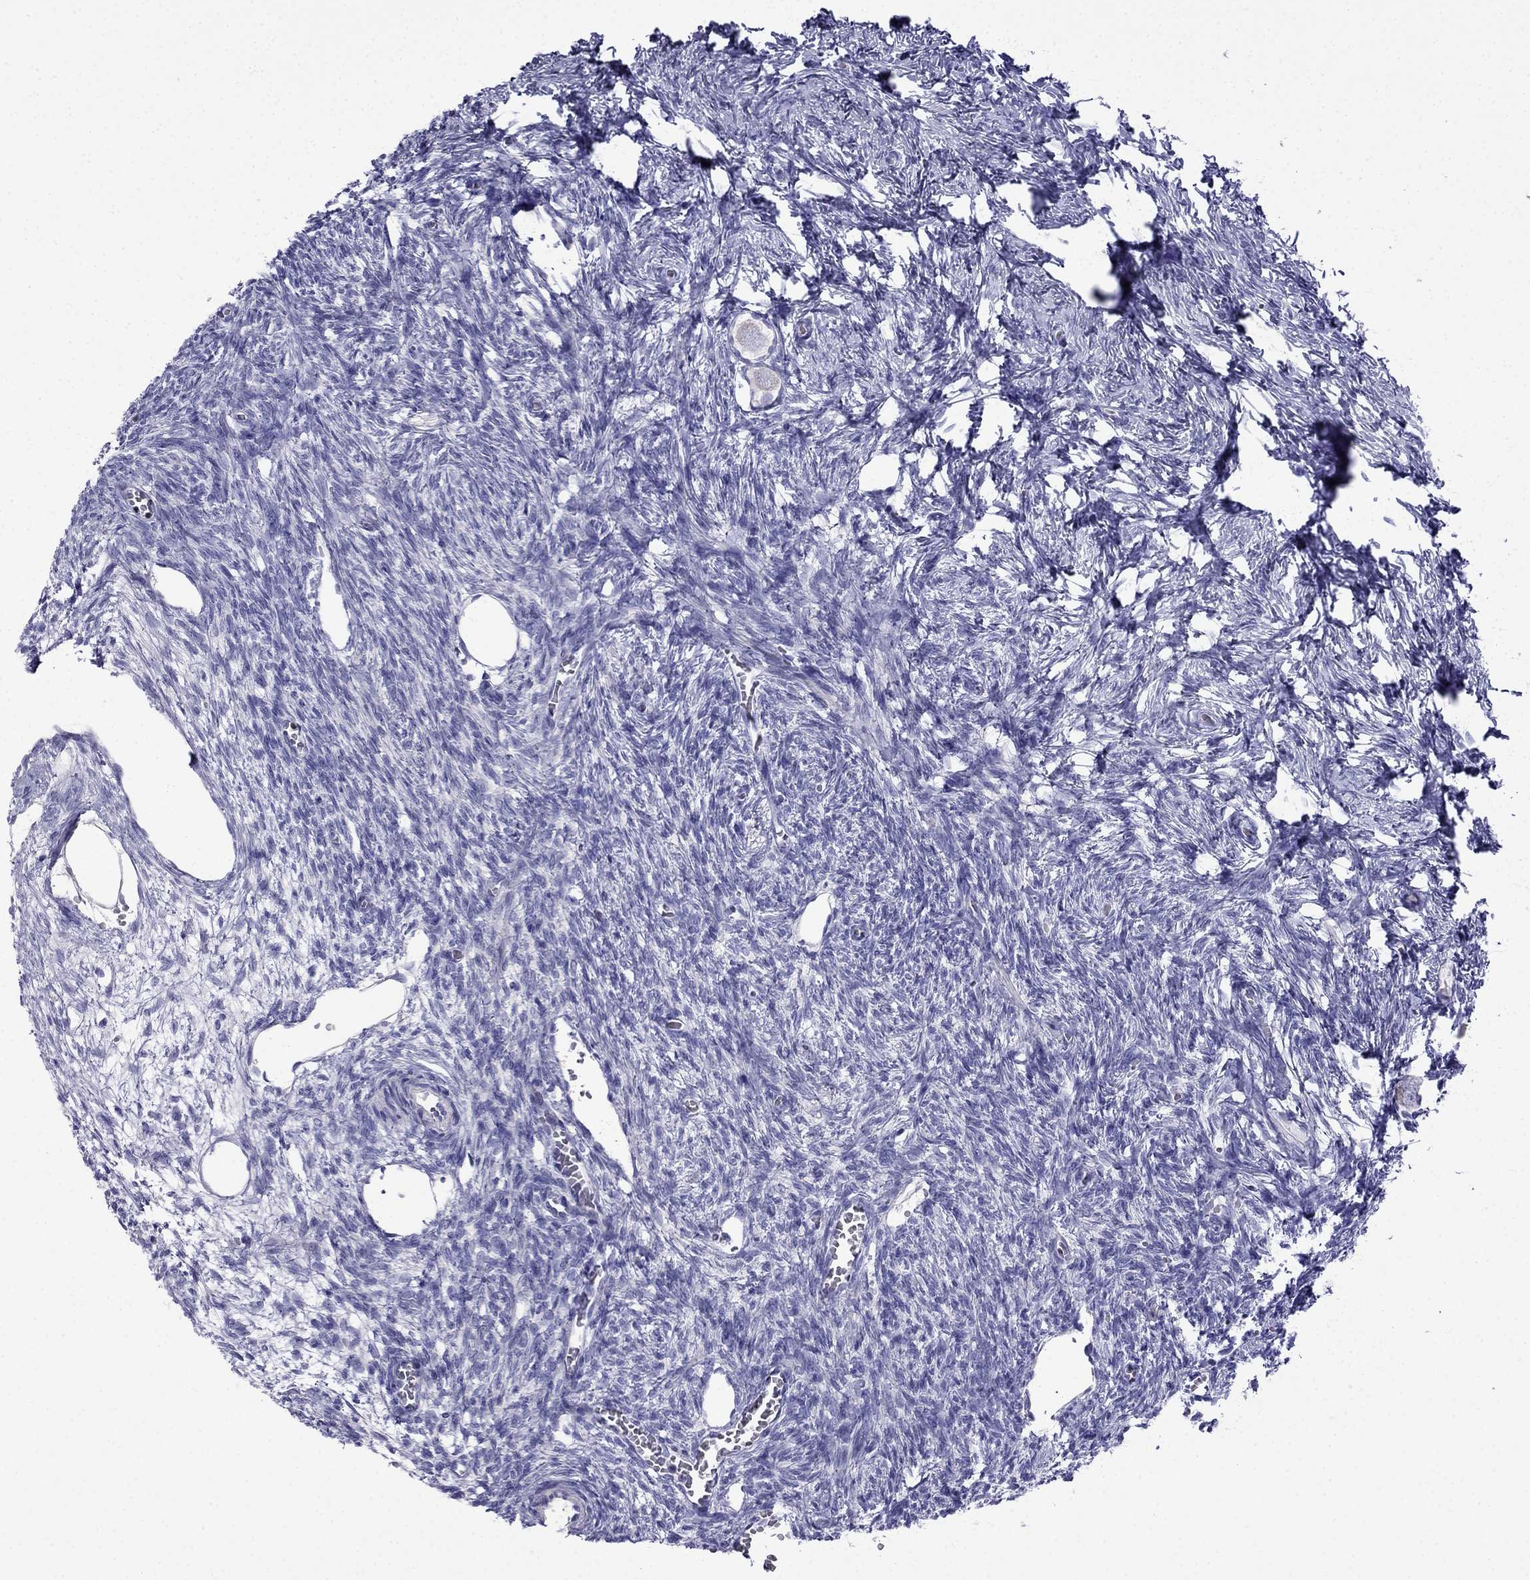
{"staining": {"intensity": "negative", "quantity": "none", "location": "none"}, "tissue": "ovary", "cell_type": "Follicle cells", "image_type": "normal", "snomed": [{"axis": "morphology", "description": "Normal tissue, NOS"}, {"axis": "topography", "description": "Ovary"}], "caption": "High power microscopy photomicrograph of an immunohistochemistry micrograph of benign ovary, revealing no significant positivity in follicle cells.", "gene": "PATE1", "patient": {"sex": "female", "age": 27}}